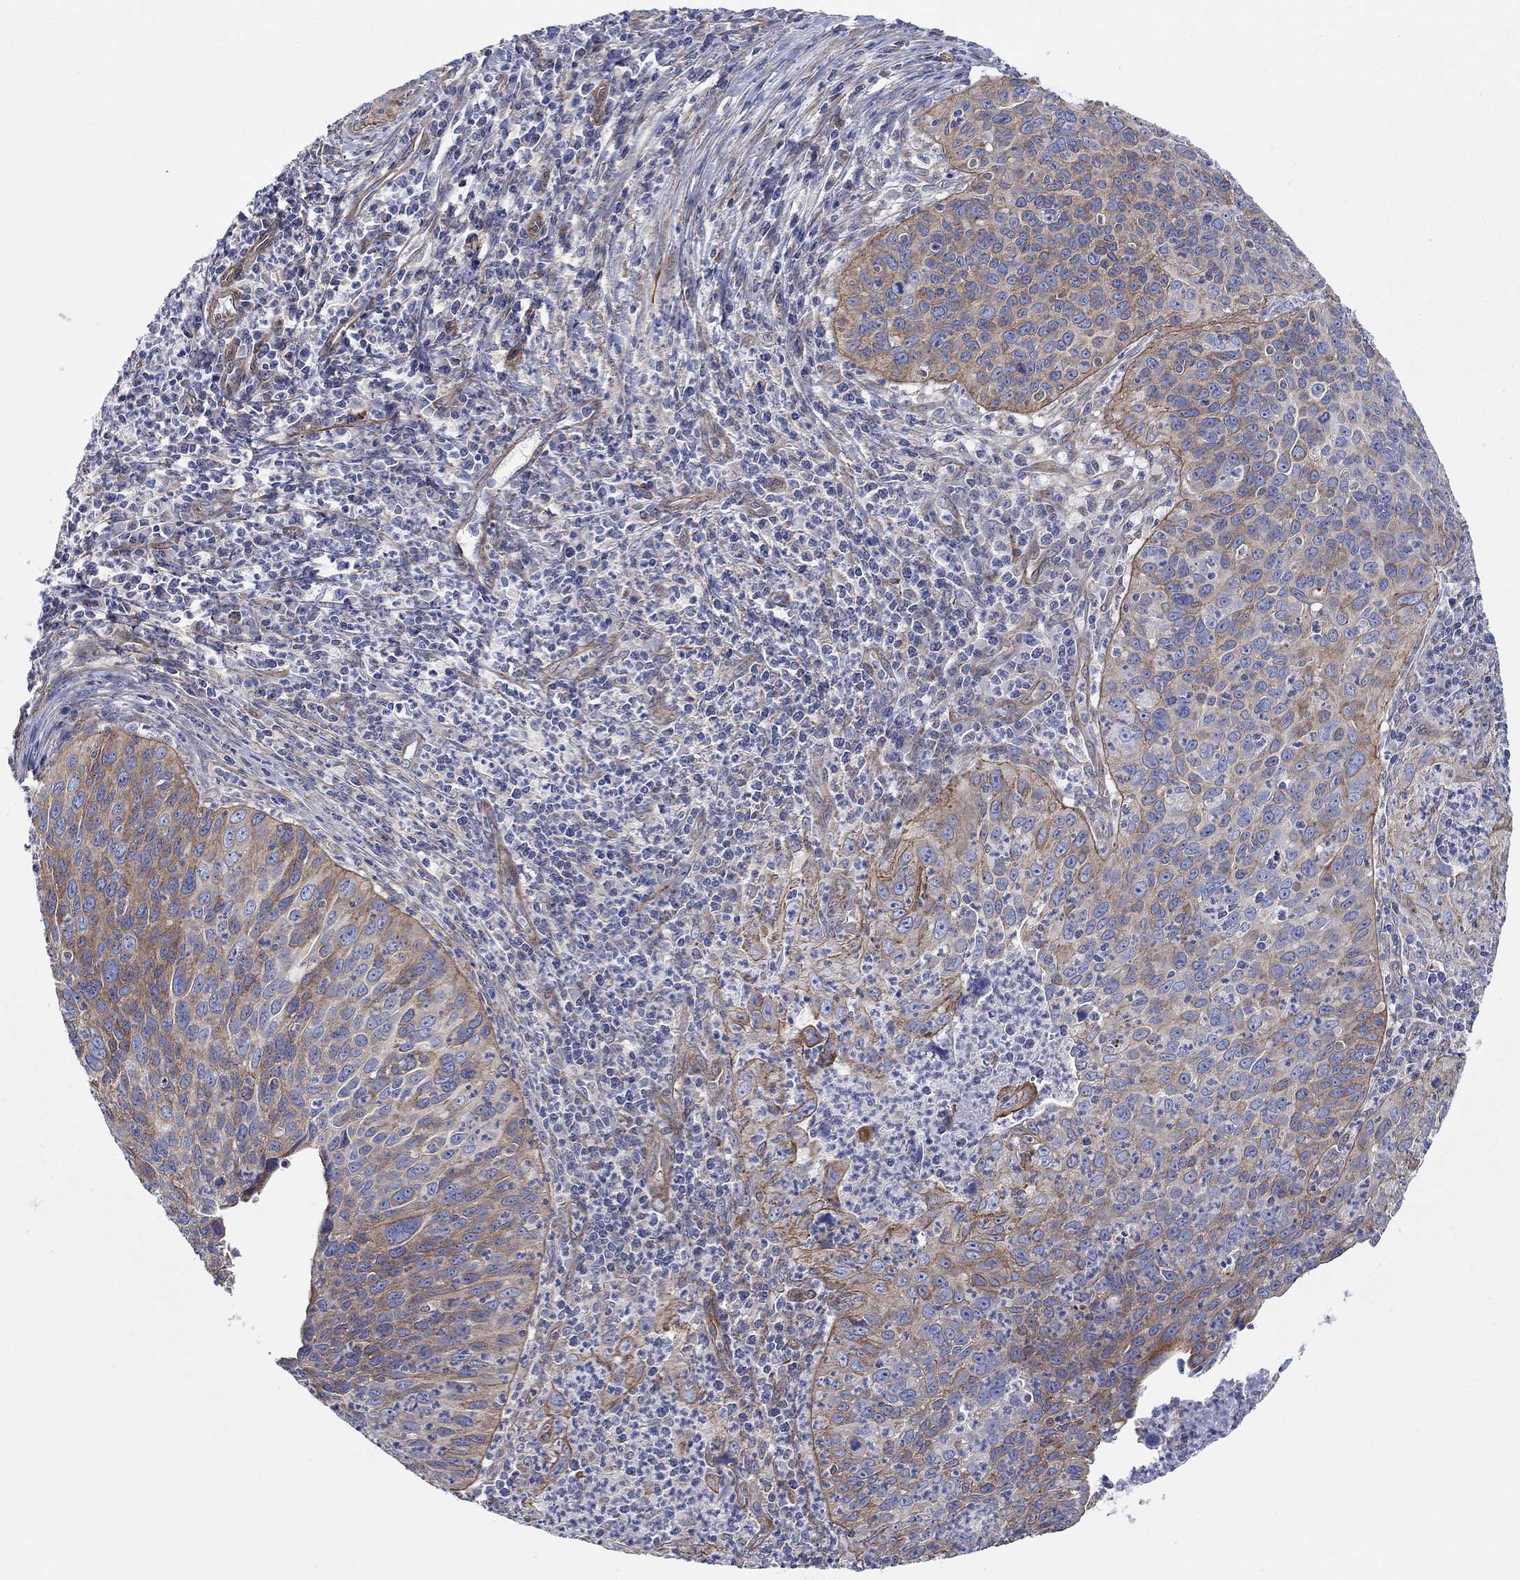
{"staining": {"intensity": "moderate", "quantity": "25%-75%", "location": "cytoplasmic/membranous"}, "tissue": "cervical cancer", "cell_type": "Tumor cells", "image_type": "cancer", "snomed": [{"axis": "morphology", "description": "Squamous cell carcinoma, NOS"}, {"axis": "topography", "description": "Cervix"}], "caption": "Cervical squamous cell carcinoma stained with DAB immunohistochemistry (IHC) shows medium levels of moderate cytoplasmic/membranous staining in approximately 25%-75% of tumor cells.", "gene": "FMN1", "patient": {"sex": "female", "age": 26}}